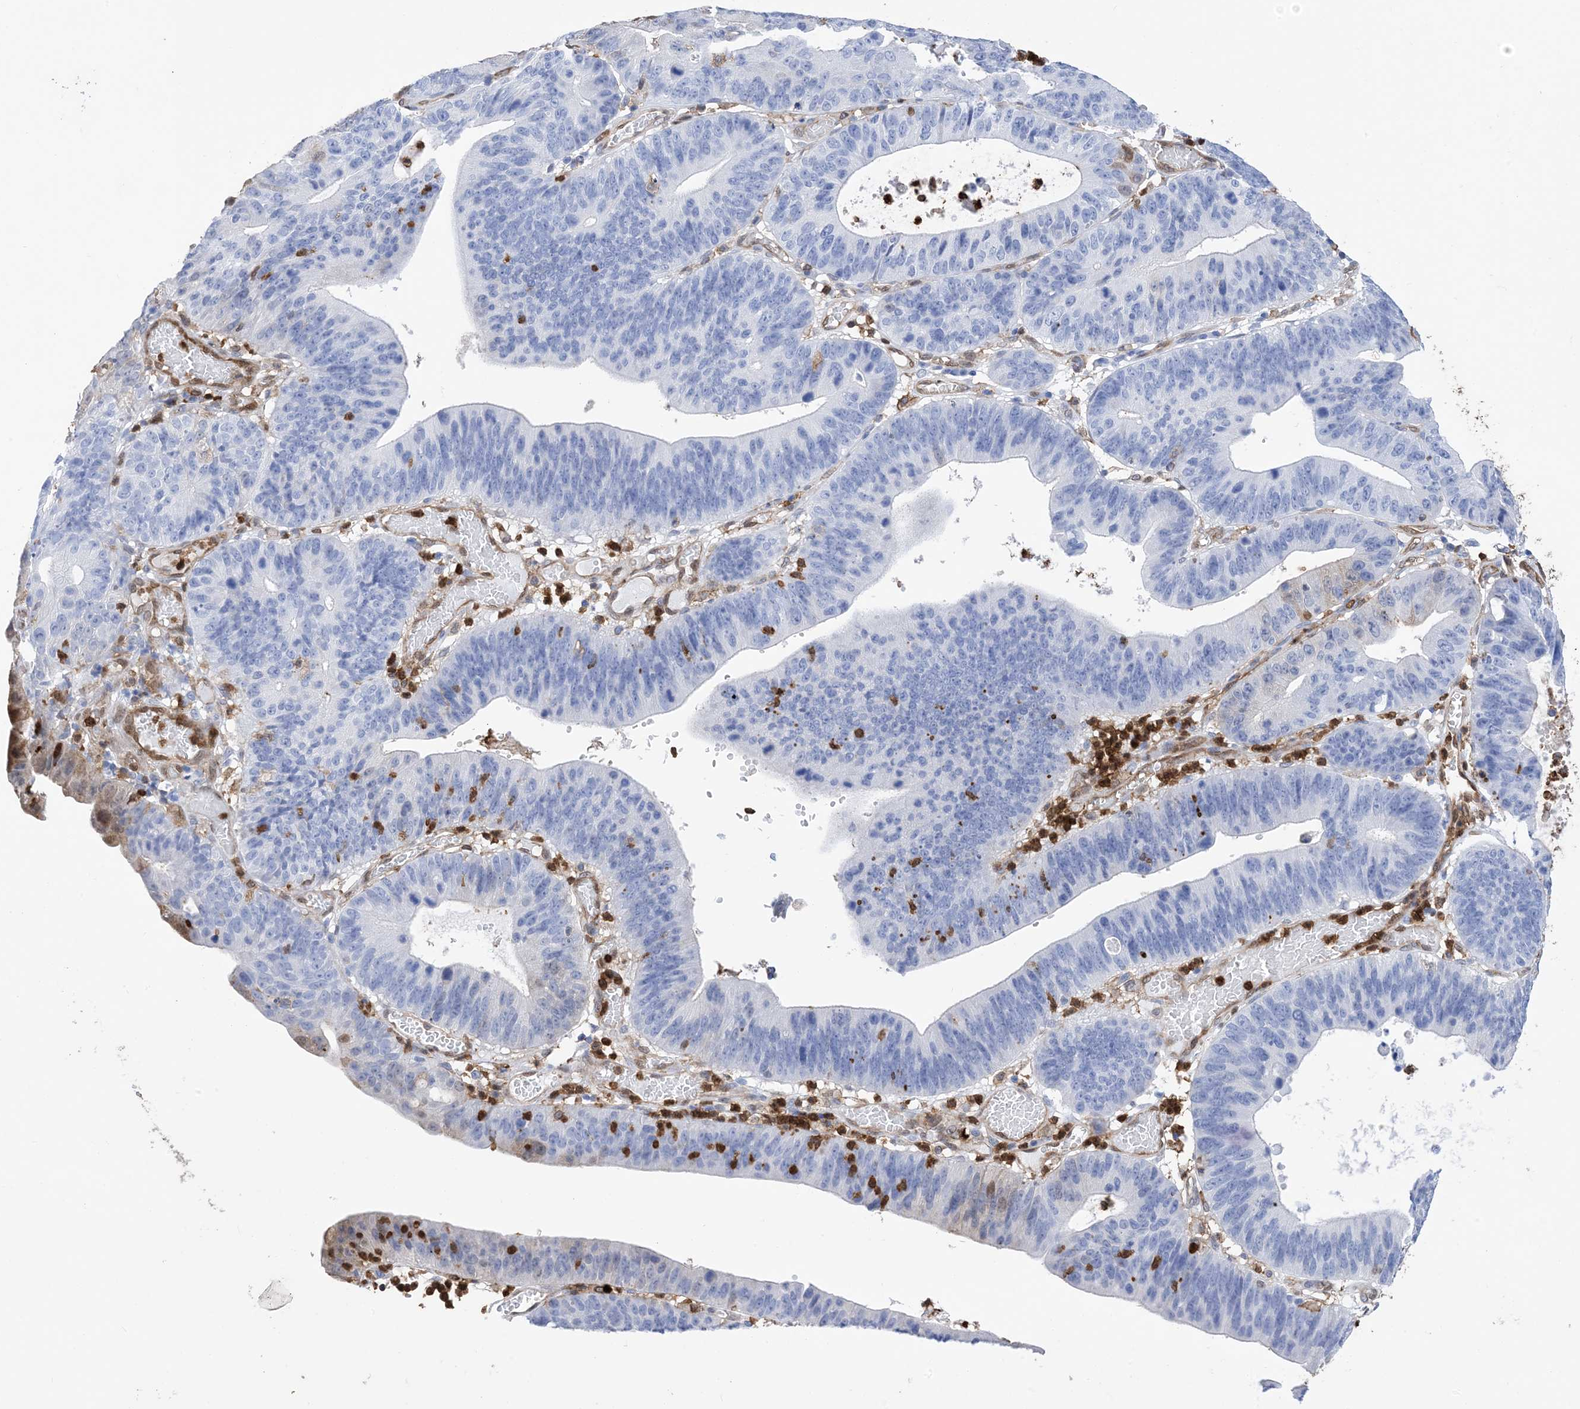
{"staining": {"intensity": "negative", "quantity": "none", "location": "none"}, "tissue": "stomach cancer", "cell_type": "Tumor cells", "image_type": "cancer", "snomed": [{"axis": "morphology", "description": "Adenocarcinoma, NOS"}, {"axis": "topography", "description": "Stomach"}], "caption": "Tumor cells are negative for brown protein staining in stomach cancer.", "gene": "ANXA1", "patient": {"sex": "male", "age": 59}}